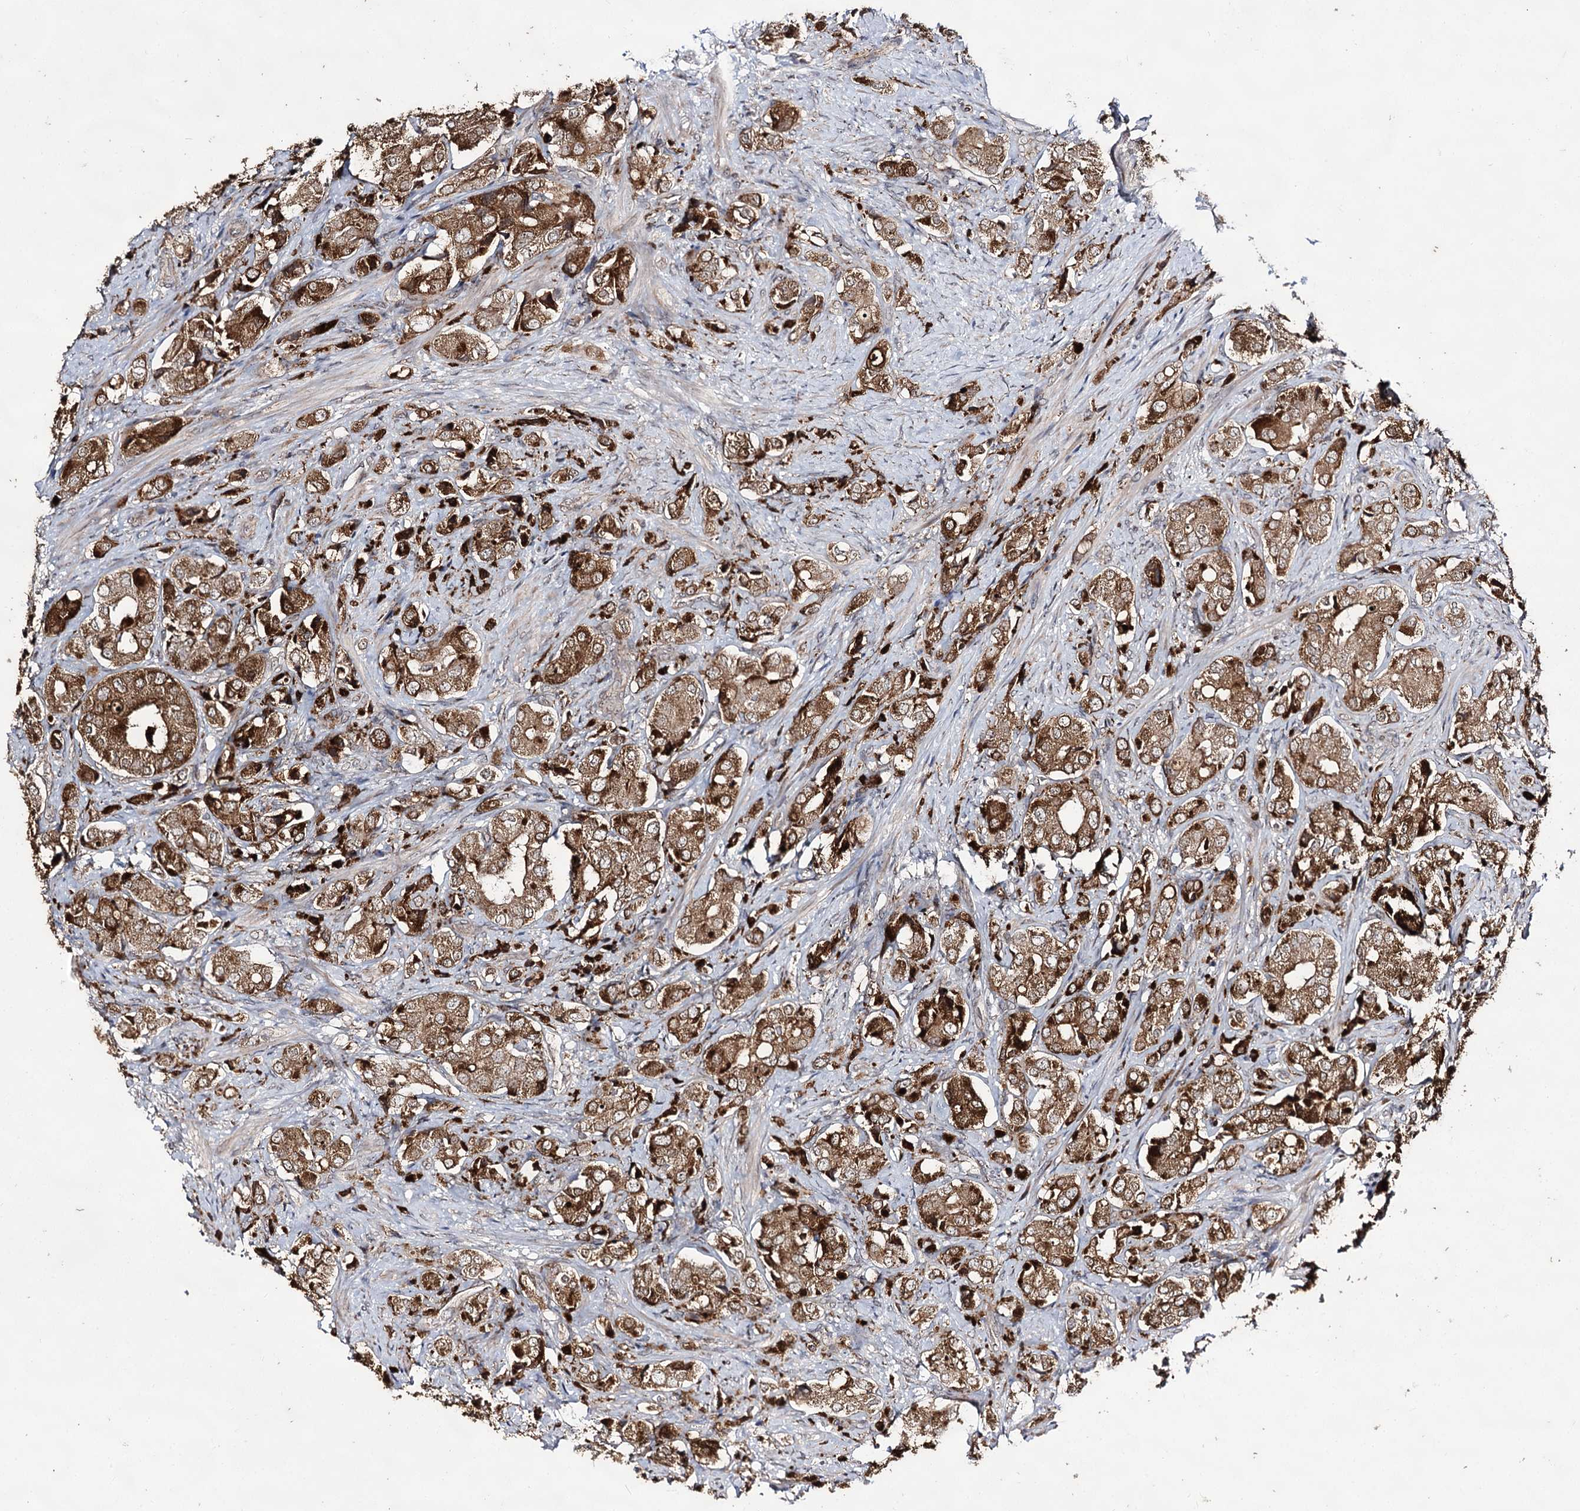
{"staining": {"intensity": "moderate", "quantity": ">75%", "location": "cytoplasmic/membranous"}, "tissue": "prostate cancer", "cell_type": "Tumor cells", "image_type": "cancer", "snomed": [{"axis": "morphology", "description": "Adenocarcinoma, High grade"}, {"axis": "topography", "description": "Prostate"}], "caption": "Human adenocarcinoma (high-grade) (prostate) stained with a protein marker reveals moderate staining in tumor cells.", "gene": "ACTR6", "patient": {"sex": "male", "age": 65}}